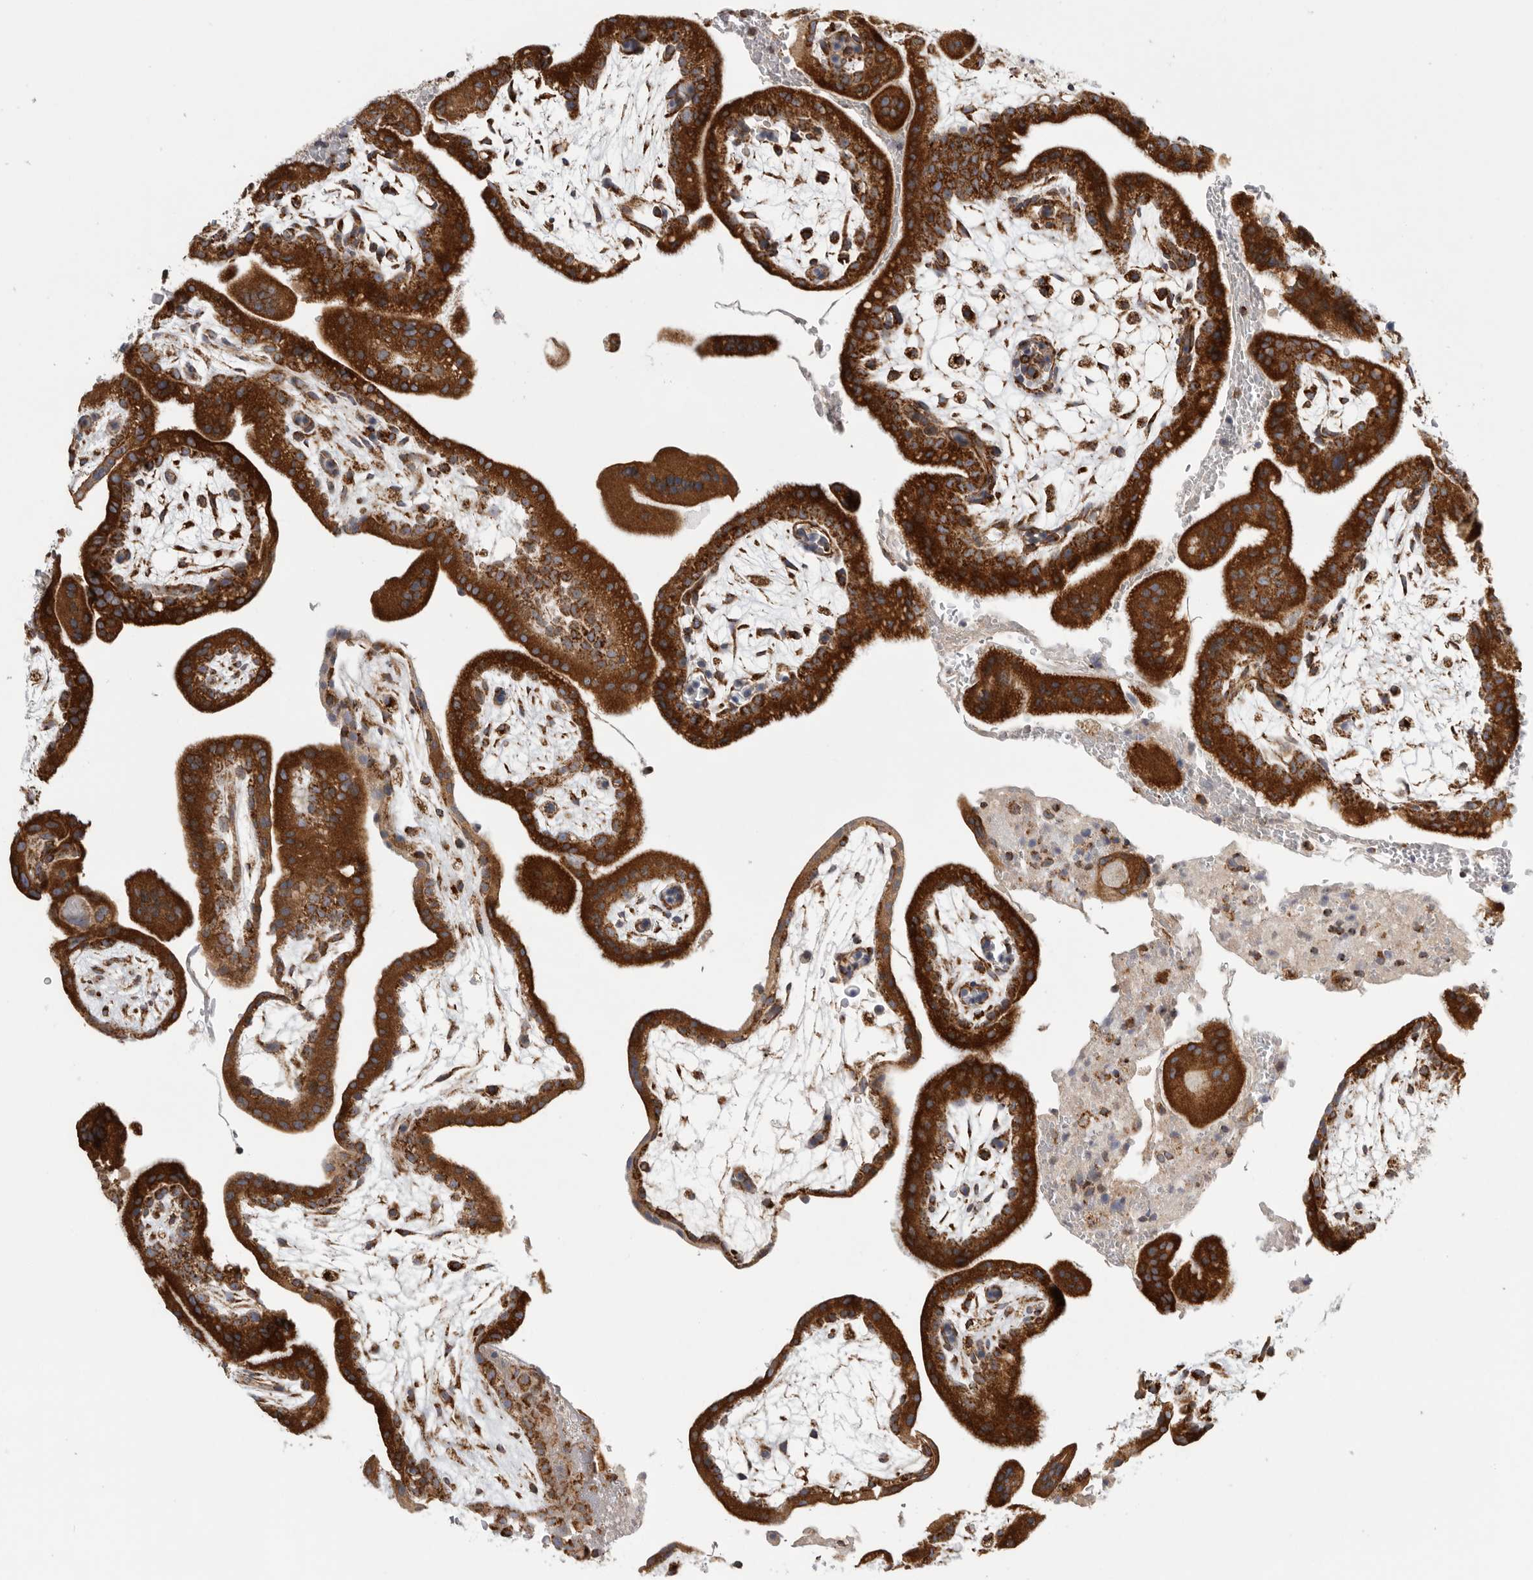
{"staining": {"intensity": "moderate", "quantity": ">75%", "location": "cytoplasmic/membranous"}, "tissue": "placenta", "cell_type": "Decidual cells", "image_type": "normal", "snomed": [{"axis": "morphology", "description": "Normal tissue, NOS"}, {"axis": "topography", "description": "Placenta"}], "caption": "Protein expression by immunohistochemistry demonstrates moderate cytoplasmic/membranous positivity in approximately >75% of decidual cells in normal placenta.", "gene": "FKBP8", "patient": {"sex": "female", "age": 35}}